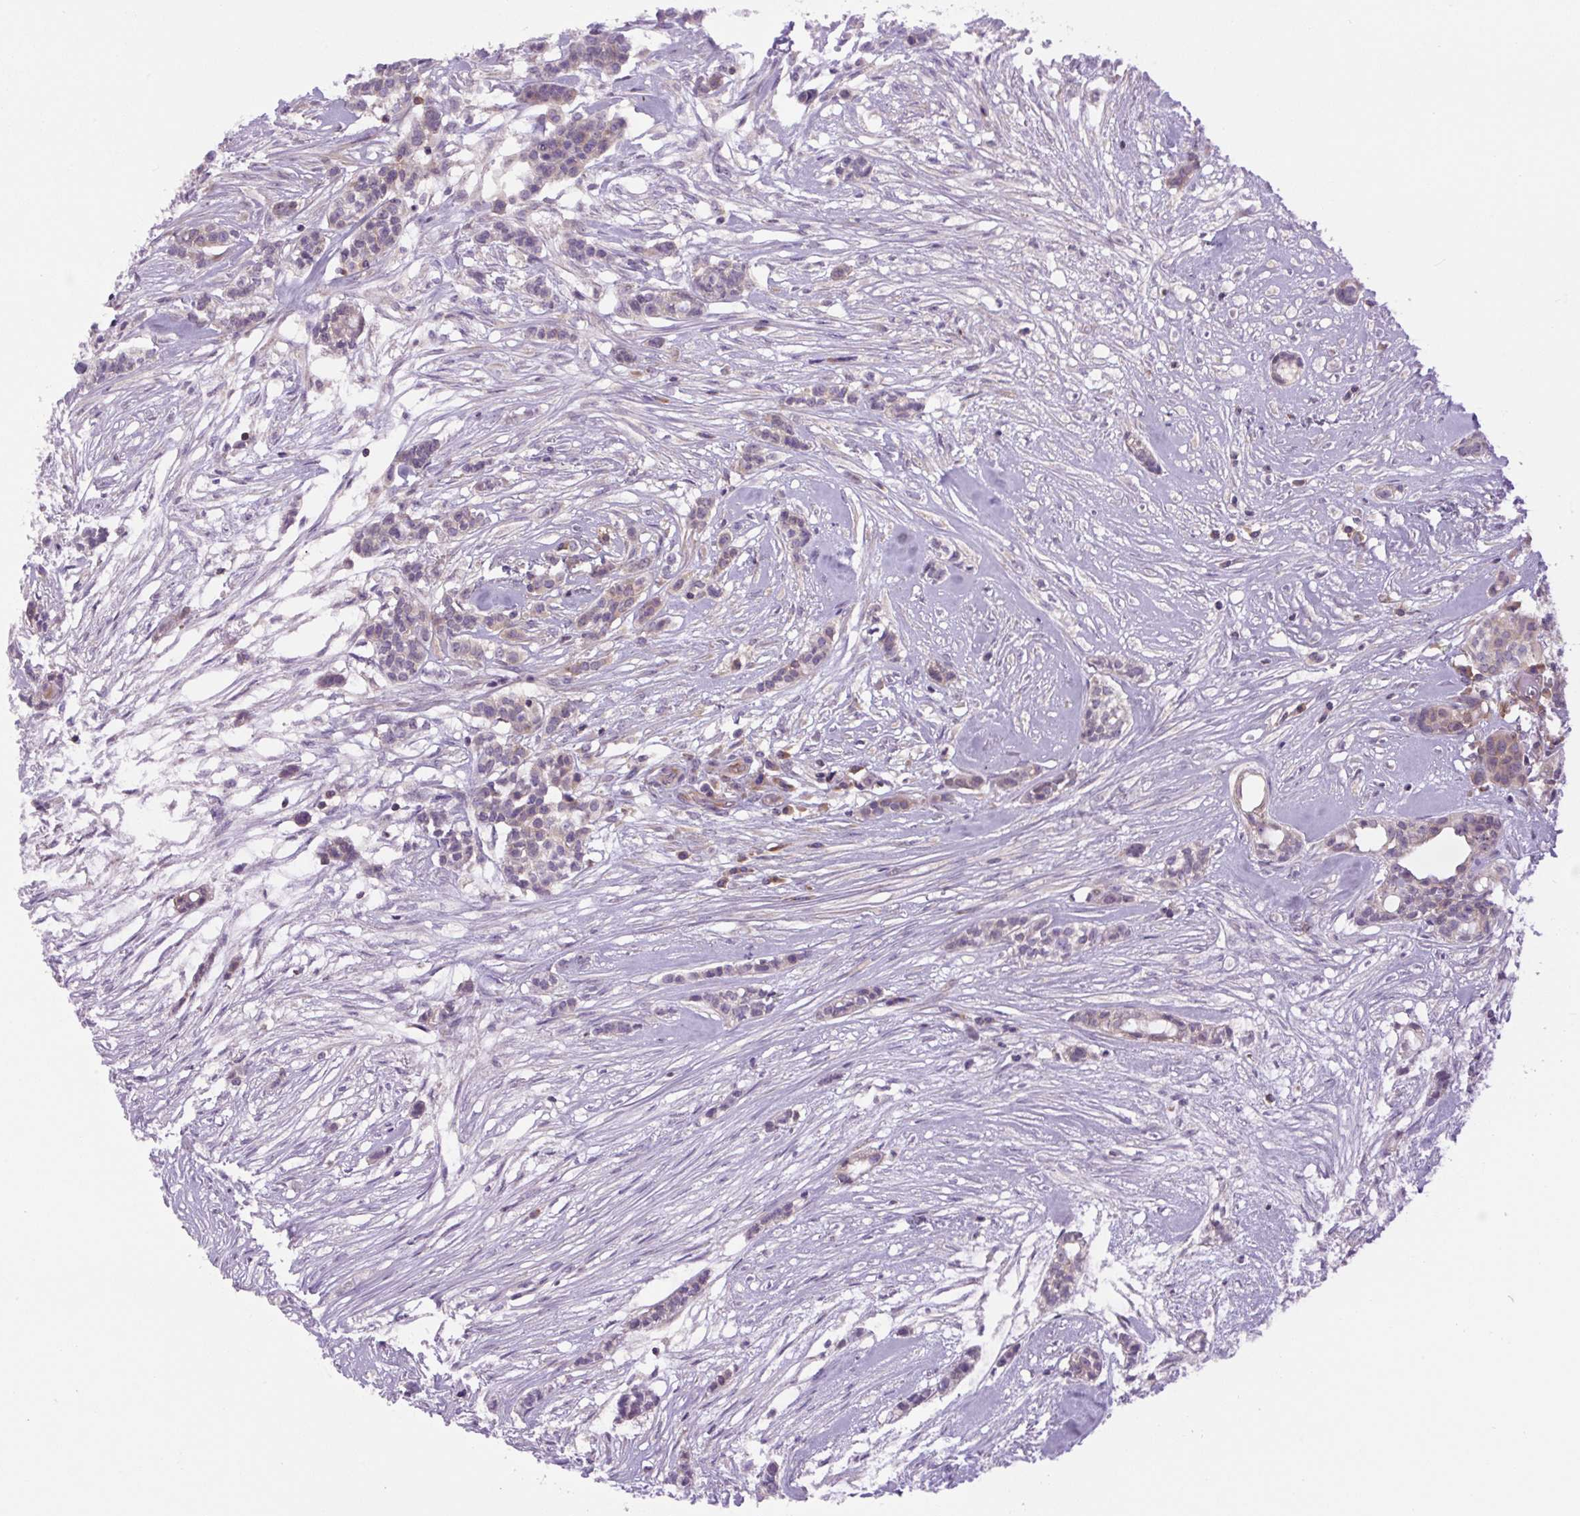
{"staining": {"intensity": "weak", "quantity": "25%-75%", "location": "cytoplasmic/membranous"}, "tissue": "head and neck cancer", "cell_type": "Tumor cells", "image_type": "cancer", "snomed": [{"axis": "morphology", "description": "Adenocarcinoma, NOS"}, {"axis": "topography", "description": "Head-Neck"}], "caption": "The micrograph shows staining of head and neck cancer, revealing weak cytoplasmic/membranous protein expression (brown color) within tumor cells.", "gene": "MINK1", "patient": {"sex": "male", "age": 81}}